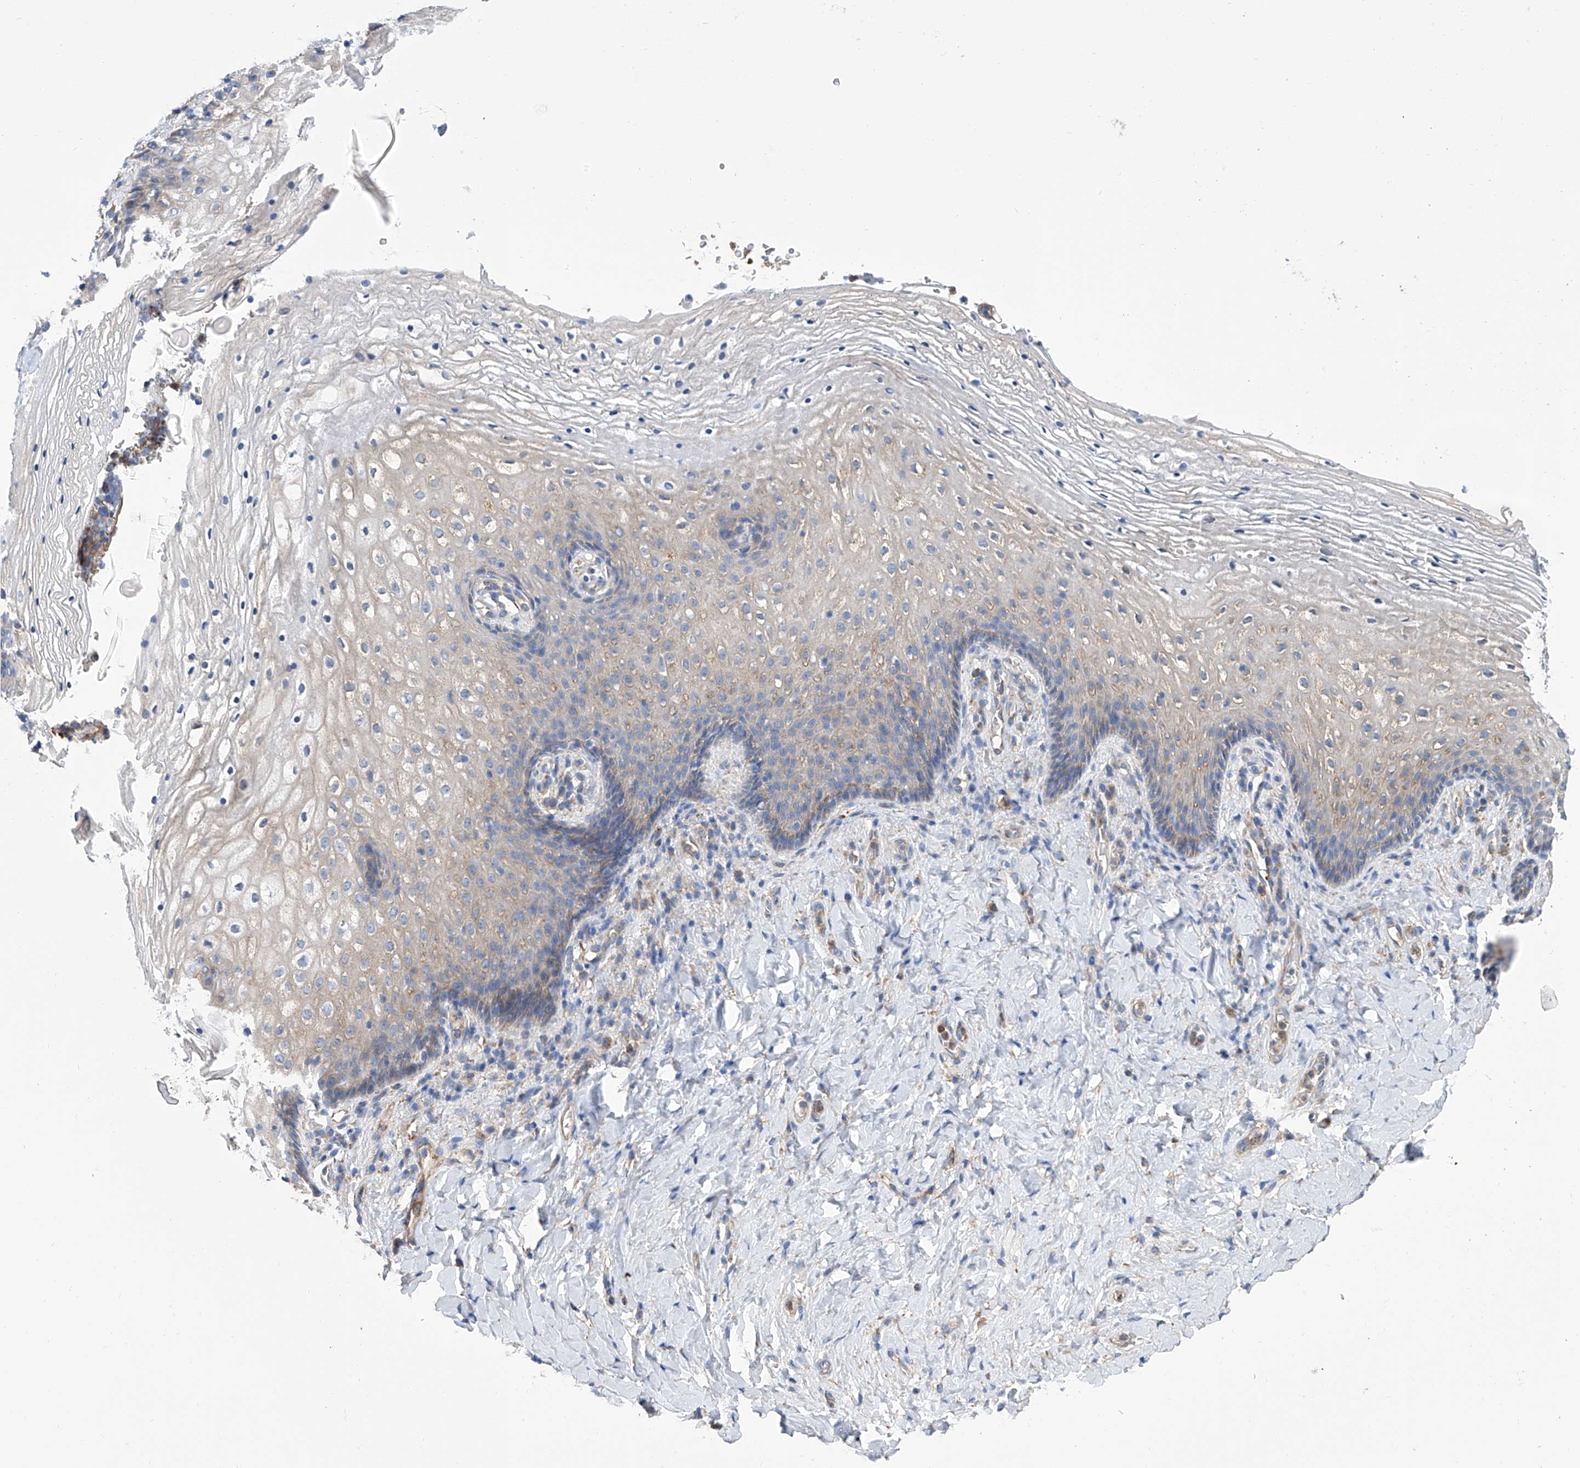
{"staining": {"intensity": "weak", "quantity": "<25%", "location": "cytoplasmic/membranous"}, "tissue": "vagina", "cell_type": "Squamous epithelial cells", "image_type": "normal", "snomed": [{"axis": "morphology", "description": "Normal tissue, NOS"}, {"axis": "topography", "description": "Vagina"}], "caption": "A high-resolution histopathology image shows immunohistochemistry (IHC) staining of normal vagina, which demonstrates no significant staining in squamous epithelial cells. The staining is performed using DAB (3,3'-diaminobenzidine) brown chromogen with nuclei counter-stained in using hematoxylin.", "gene": "GPT", "patient": {"sex": "female", "age": 60}}